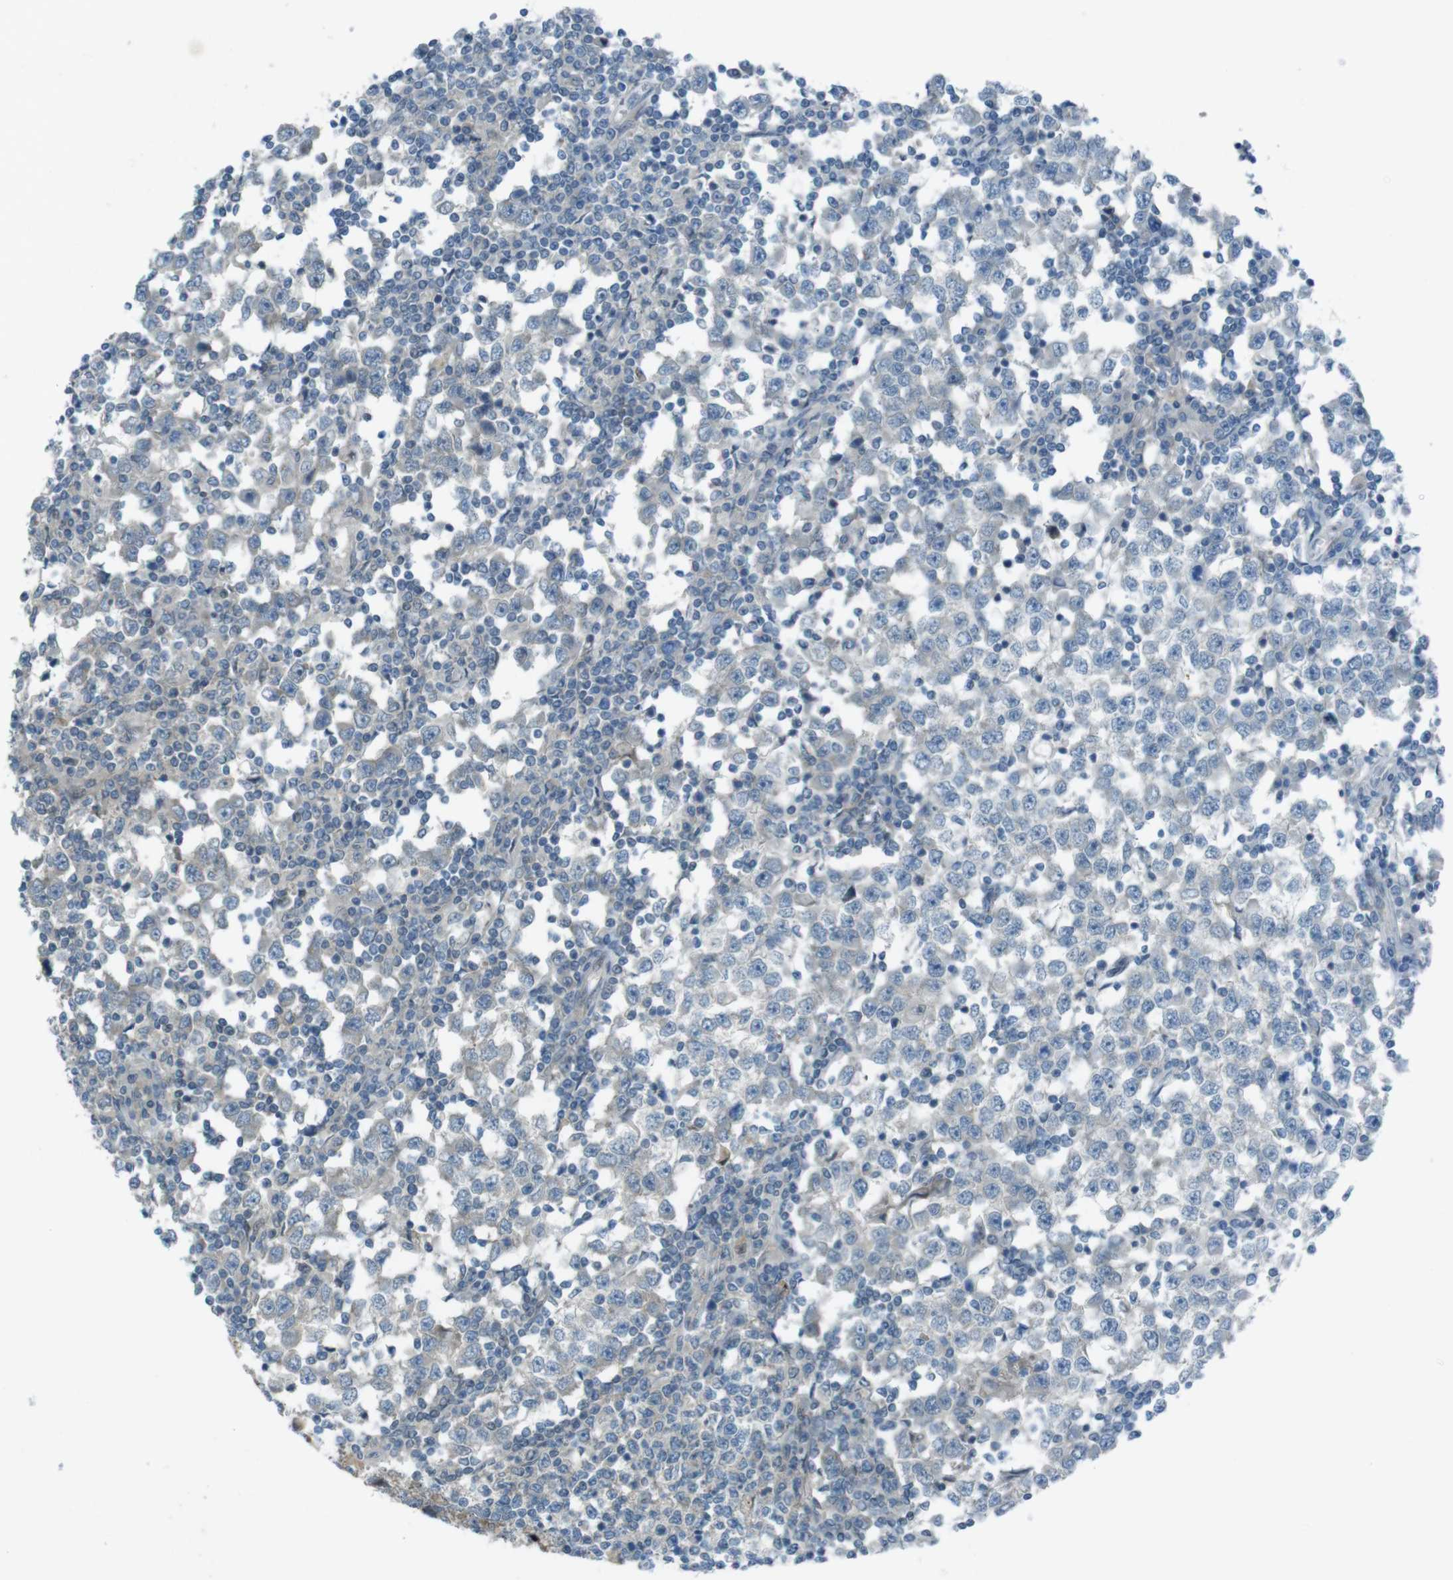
{"staining": {"intensity": "negative", "quantity": "none", "location": "none"}, "tissue": "testis cancer", "cell_type": "Tumor cells", "image_type": "cancer", "snomed": [{"axis": "morphology", "description": "Seminoma, NOS"}, {"axis": "topography", "description": "Testis"}], "caption": "Testis cancer was stained to show a protein in brown. There is no significant positivity in tumor cells.", "gene": "ZDHHC20", "patient": {"sex": "male", "age": 65}}